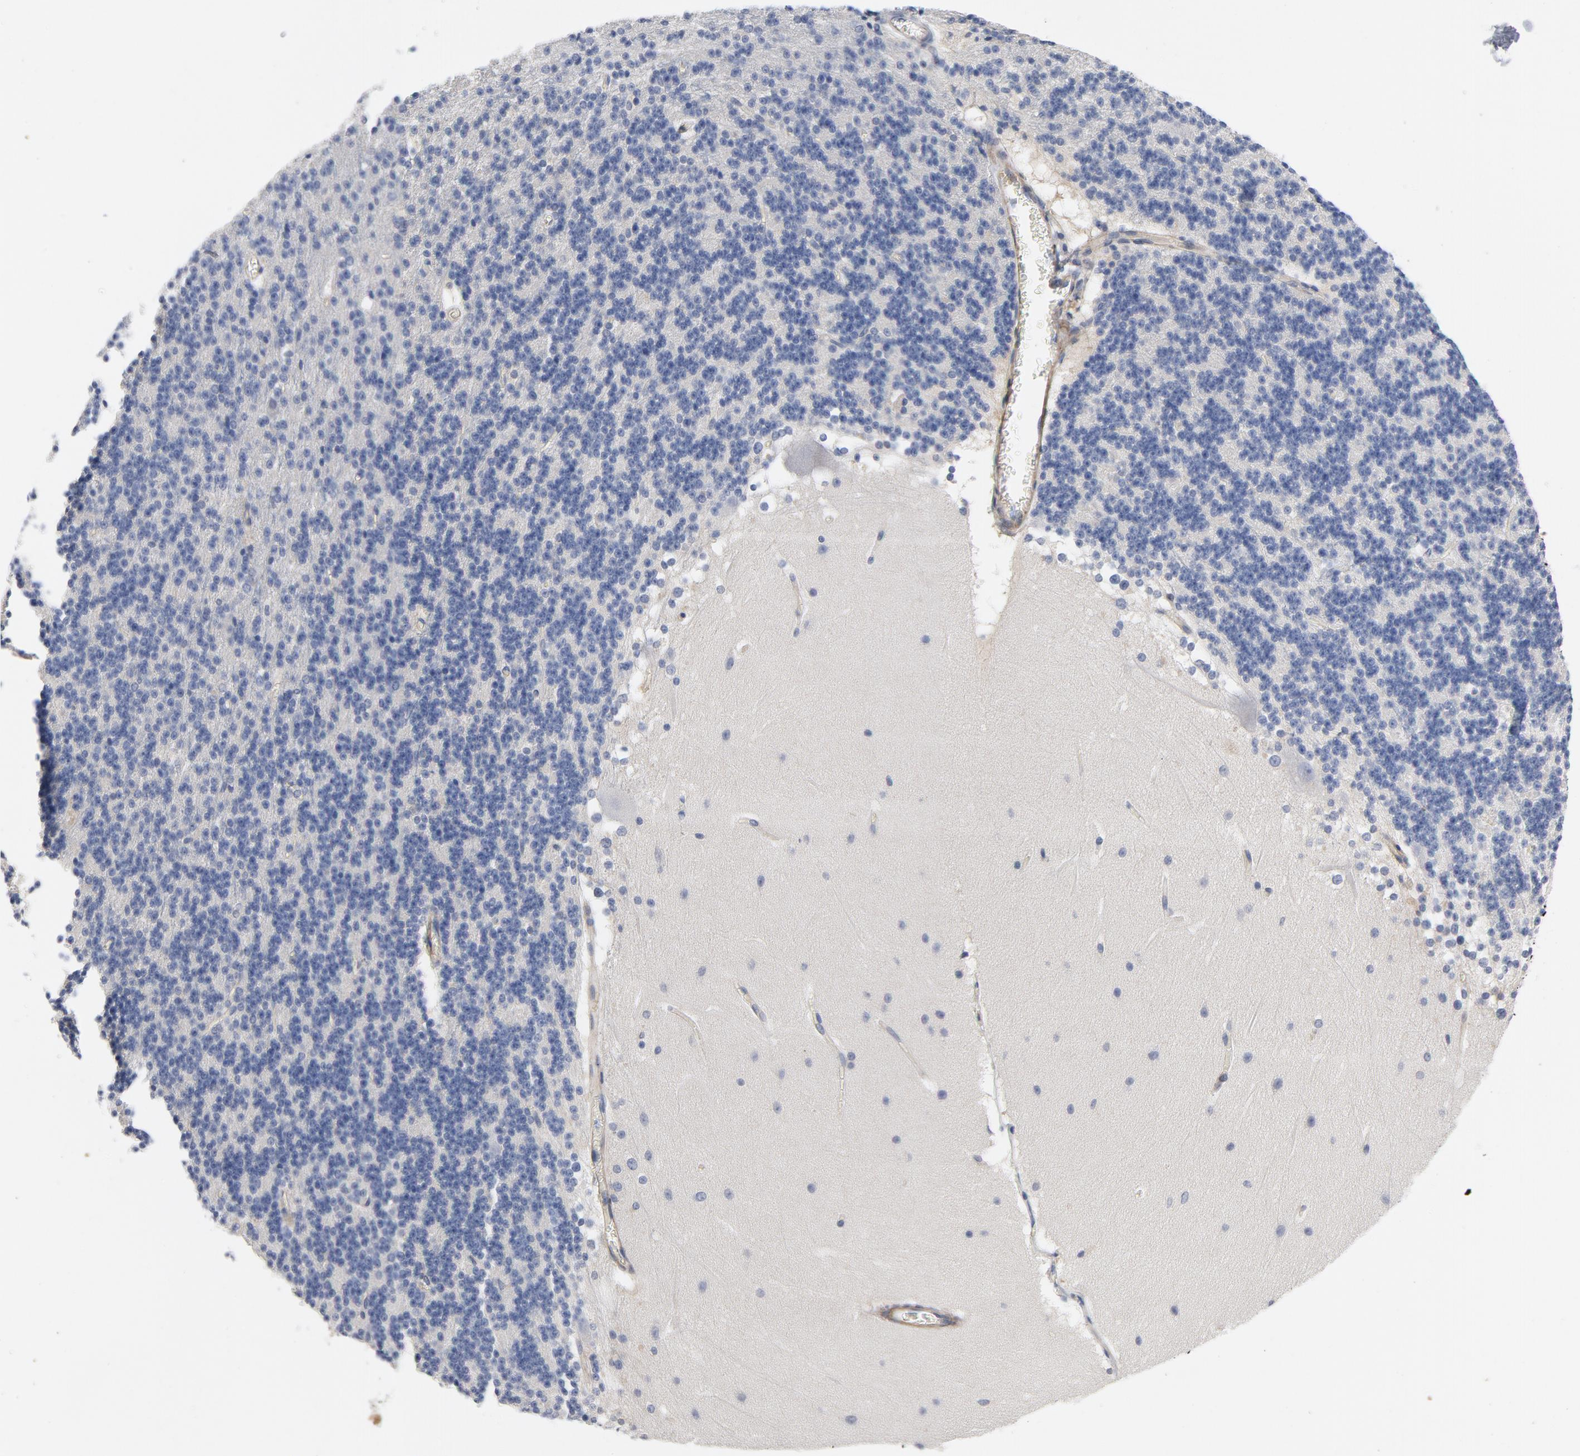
{"staining": {"intensity": "negative", "quantity": "none", "location": "none"}, "tissue": "cerebellum", "cell_type": "Cells in granular layer", "image_type": "normal", "snomed": [{"axis": "morphology", "description": "Normal tissue, NOS"}, {"axis": "topography", "description": "Cerebellum"}], "caption": "The immunohistochemistry histopathology image has no significant expression in cells in granular layer of cerebellum.", "gene": "ROCK1", "patient": {"sex": "female", "age": 19}}